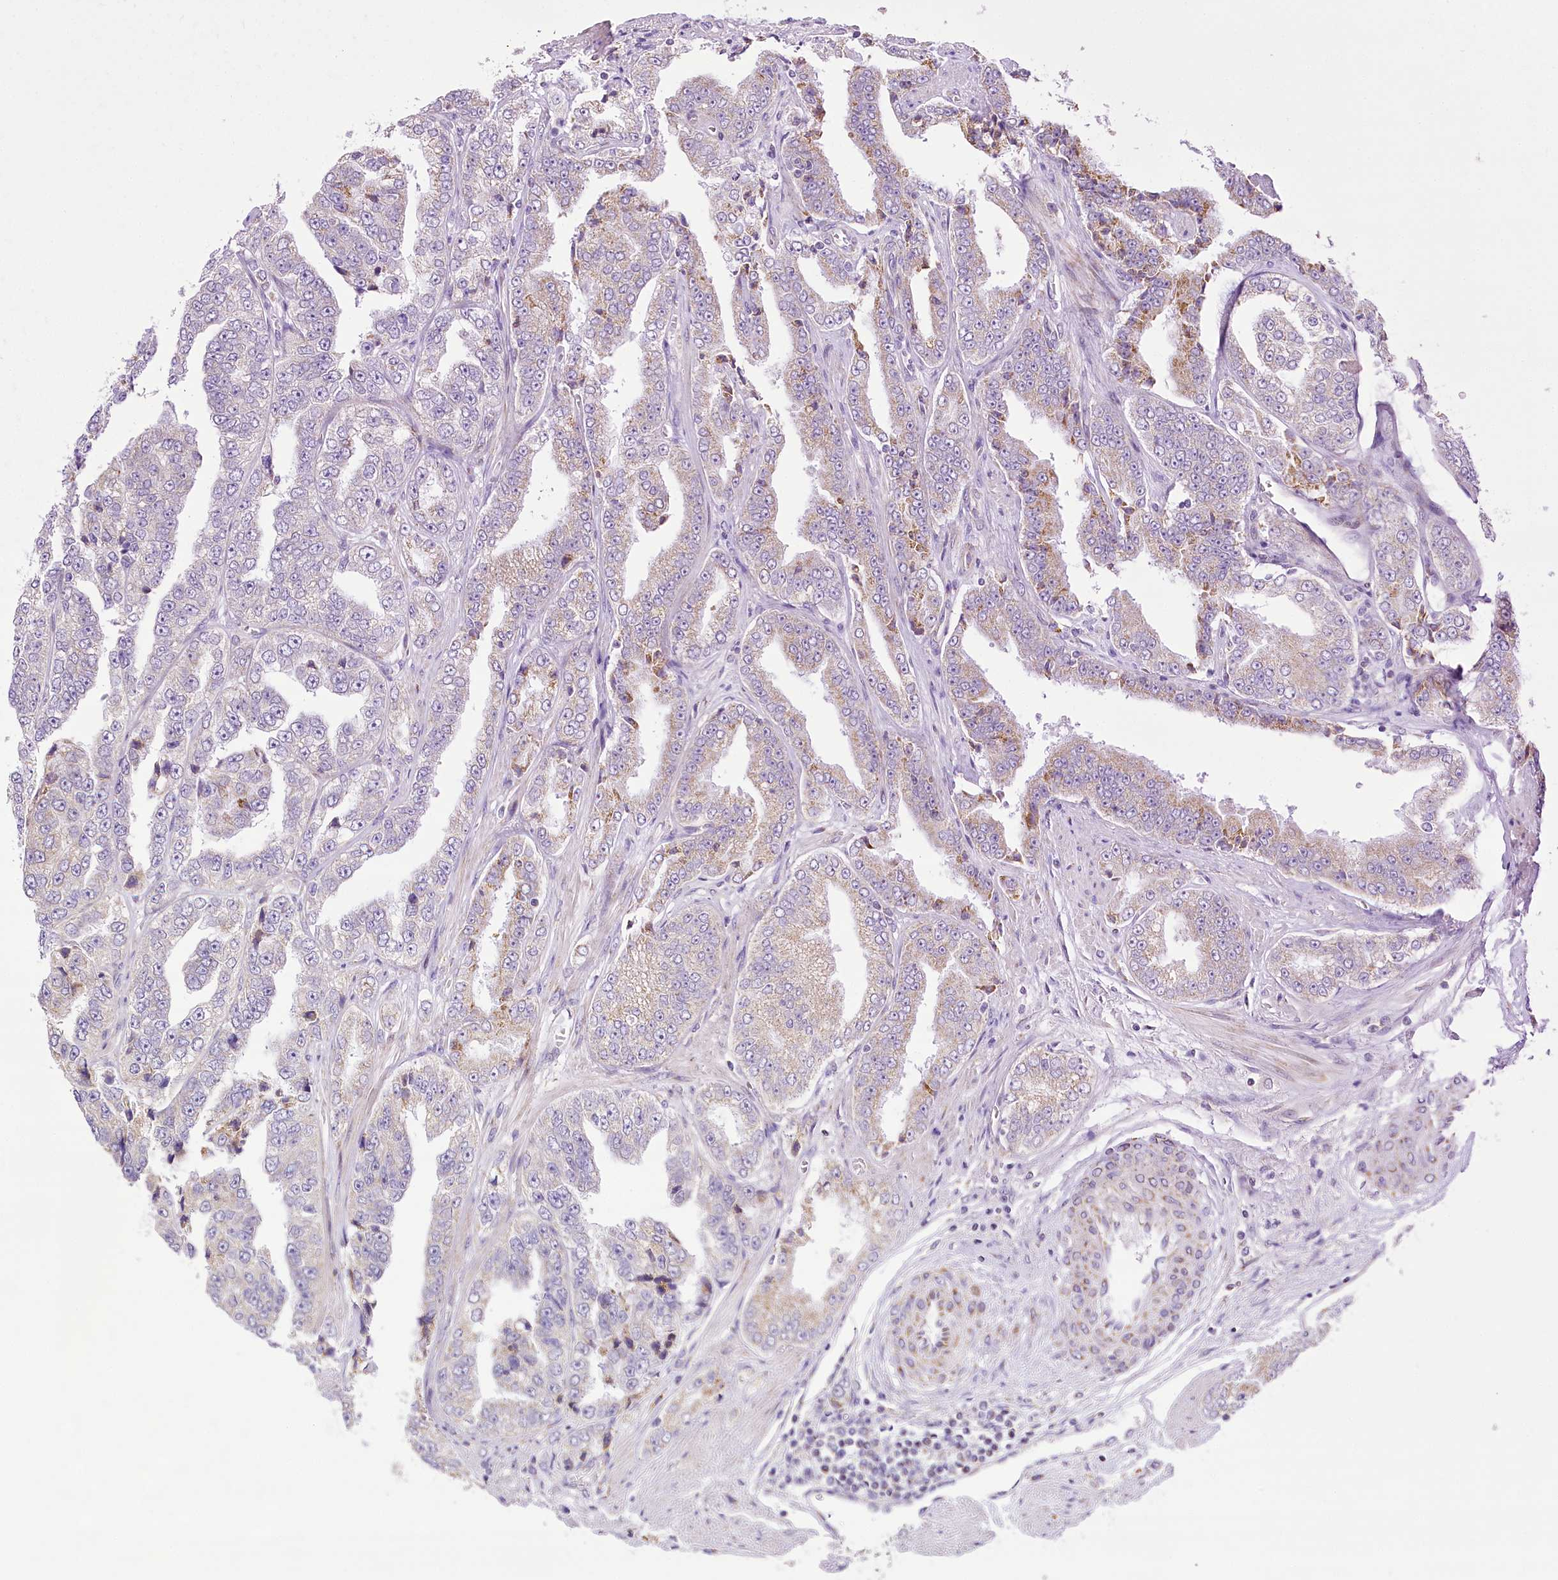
{"staining": {"intensity": "moderate", "quantity": "<25%", "location": "cytoplasmic/membranous"}, "tissue": "prostate cancer", "cell_type": "Tumor cells", "image_type": "cancer", "snomed": [{"axis": "morphology", "description": "Adenocarcinoma, High grade"}, {"axis": "topography", "description": "Prostate"}], "caption": "IHC photomicrograph of adenocarcinoma (high-grade) (prostate) stained for a protein (brown), which demonstrates low levels of moderate cytoplasmic/membranous positivity in approximately <25% of tumor cells.", "gene": "CCDC30", "patient": {"sex": "male", "age": 71}}